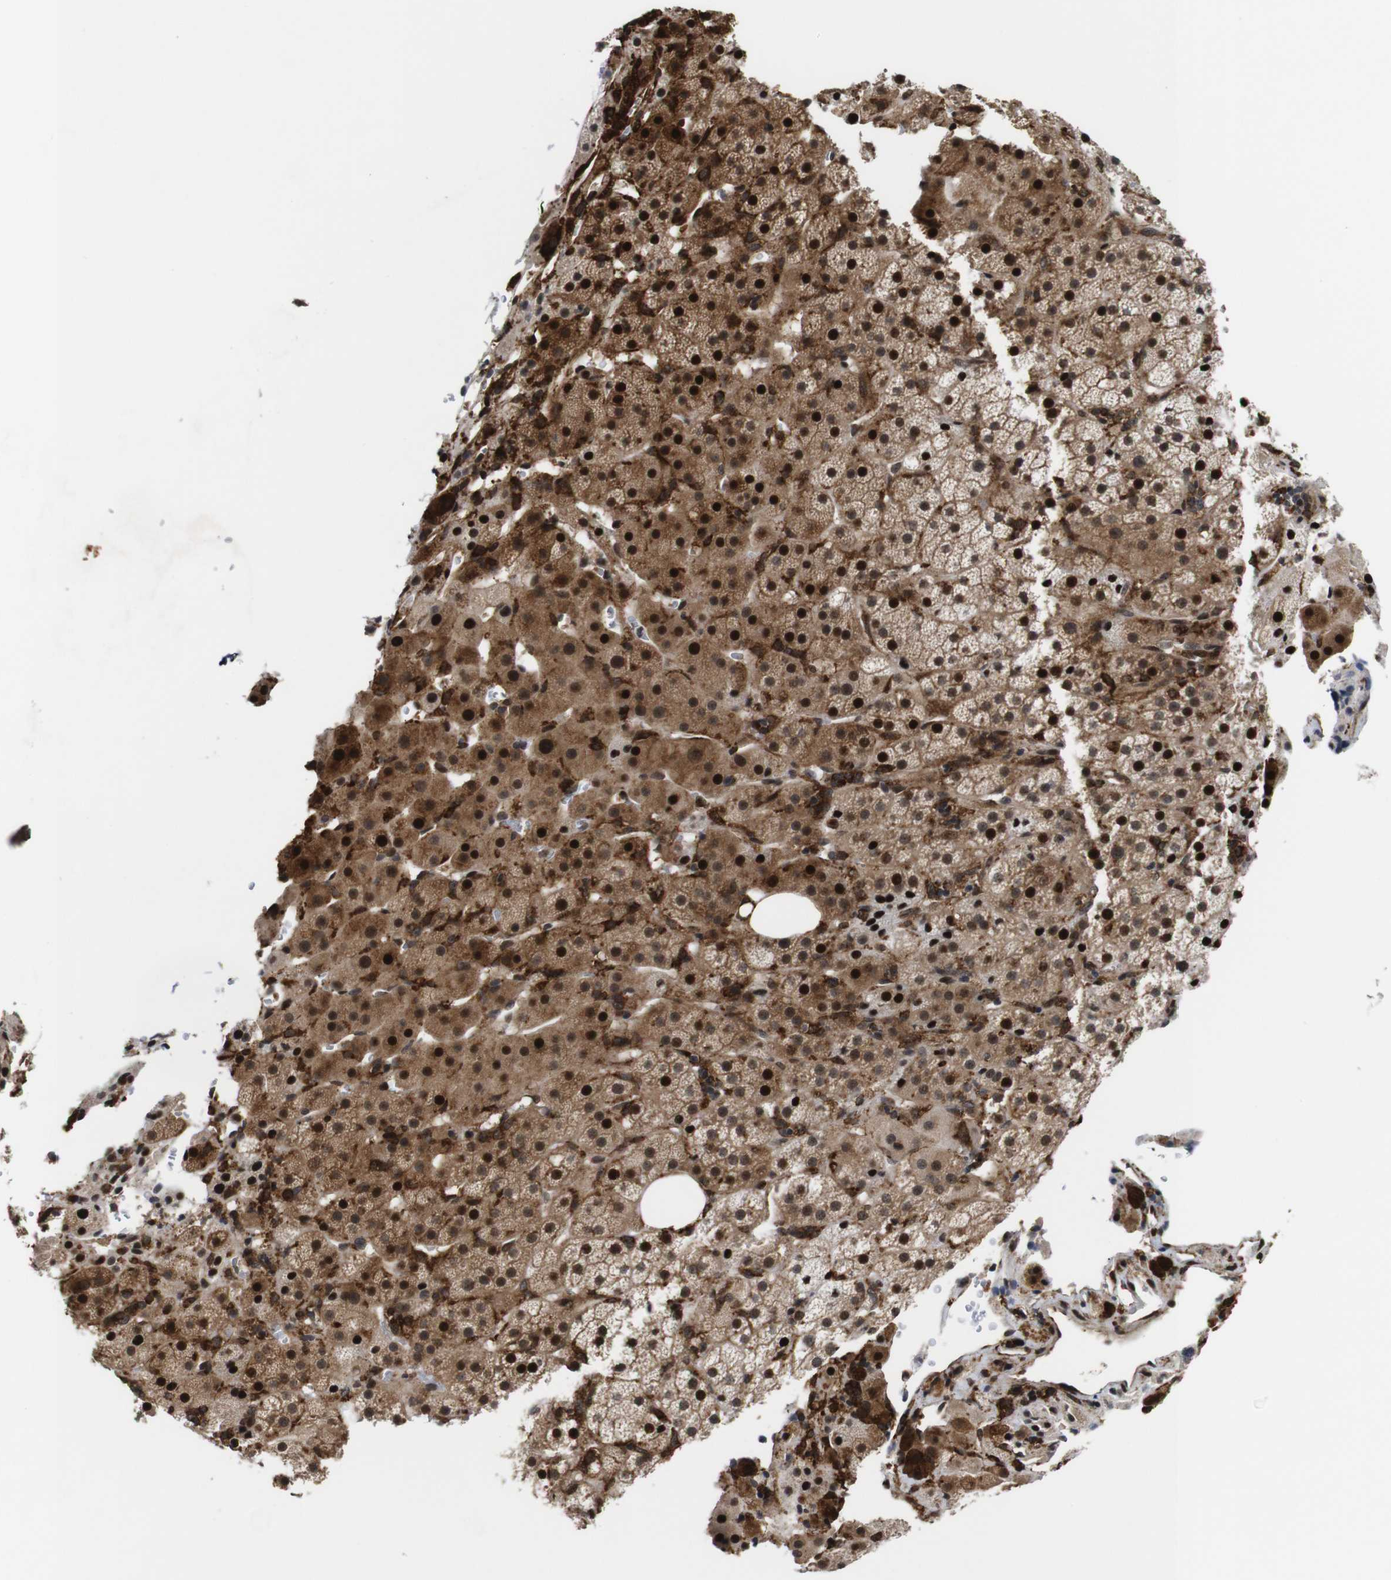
{"staining": {"intensity": "moderate", "quantity": ">75%", "location": "cytoplasmic/membranous,nuclear"}, "tissue": "adrenal gland", "cell_type": "Glandular cells", "image_type": "normal", "snomed": [{"axis": "morphology", "description": "Normal tissue, NOS"}, {"axis": "topography", "description": "Adrenal gland"}], "caption": "Immunohistochemical staining of benign adrenal gland displays medium levels of moderate cytoplasmic/membranous,nuclear staining in approximately >75% of glandular cells. Nuclei are stained in blue.", "gene": "EIF4G1", "patient": {"sex": "female", "age": 57}}